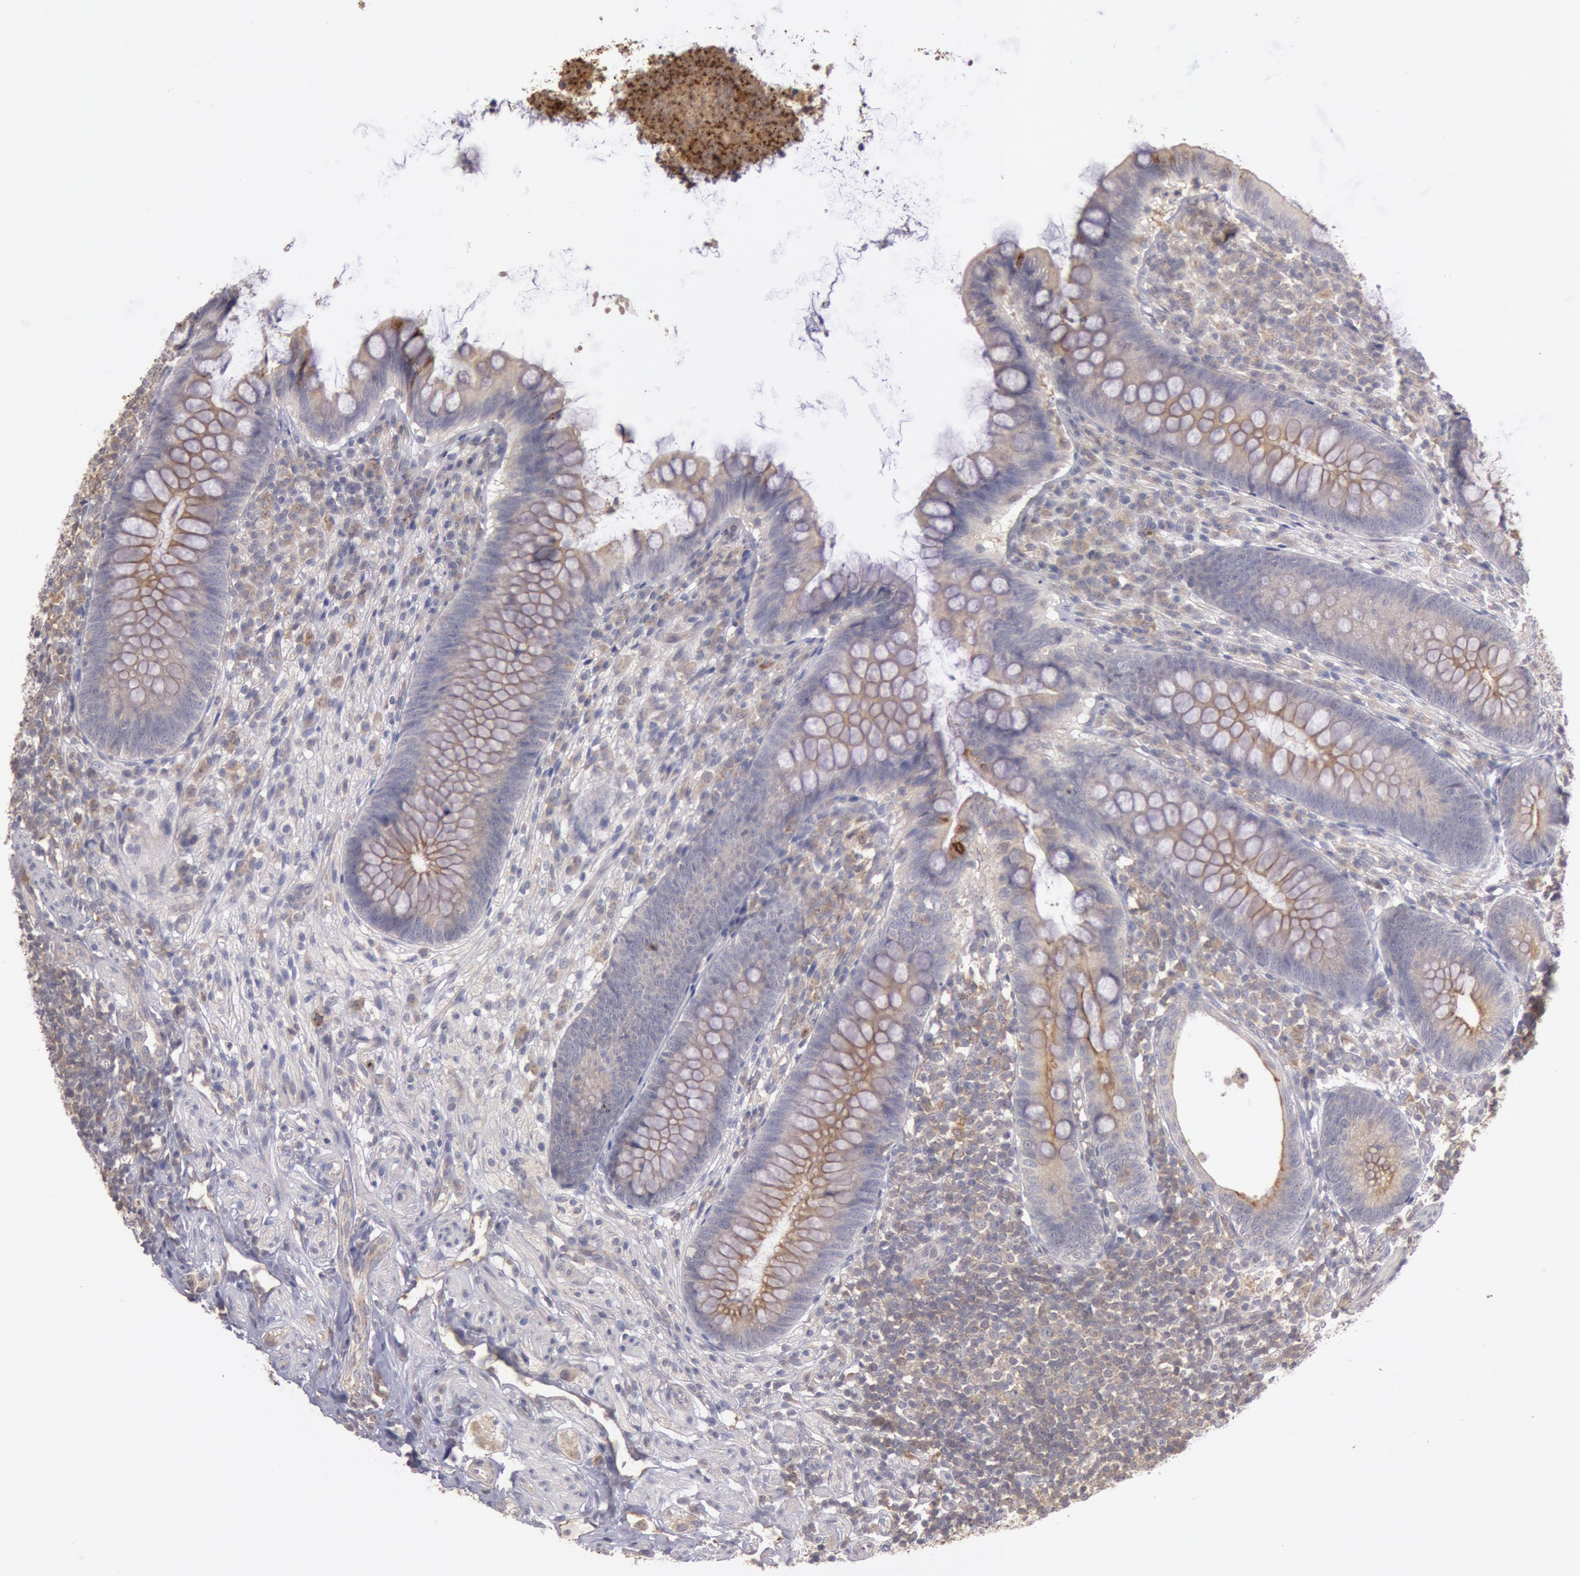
{"staining": {"intensity": "moderate", "quantity": ">75%", "location": "cytoplasmic/membranous"}, "tissue": "appendix", "cell_type": "Glandular cells", "image_type": "normal", "snomed": [{"axis": "morphology", "description": "Normal tissue, NOS"}, {"axis": "topography", "description": "Appendix"}], "caption": "Protein staining of normal appendix displays moderate cytoplasmic/membranous staining in about >75% of glandular cells.", "gene": "PLA2G6", "patient": {"sex": "female", "age": 66}}